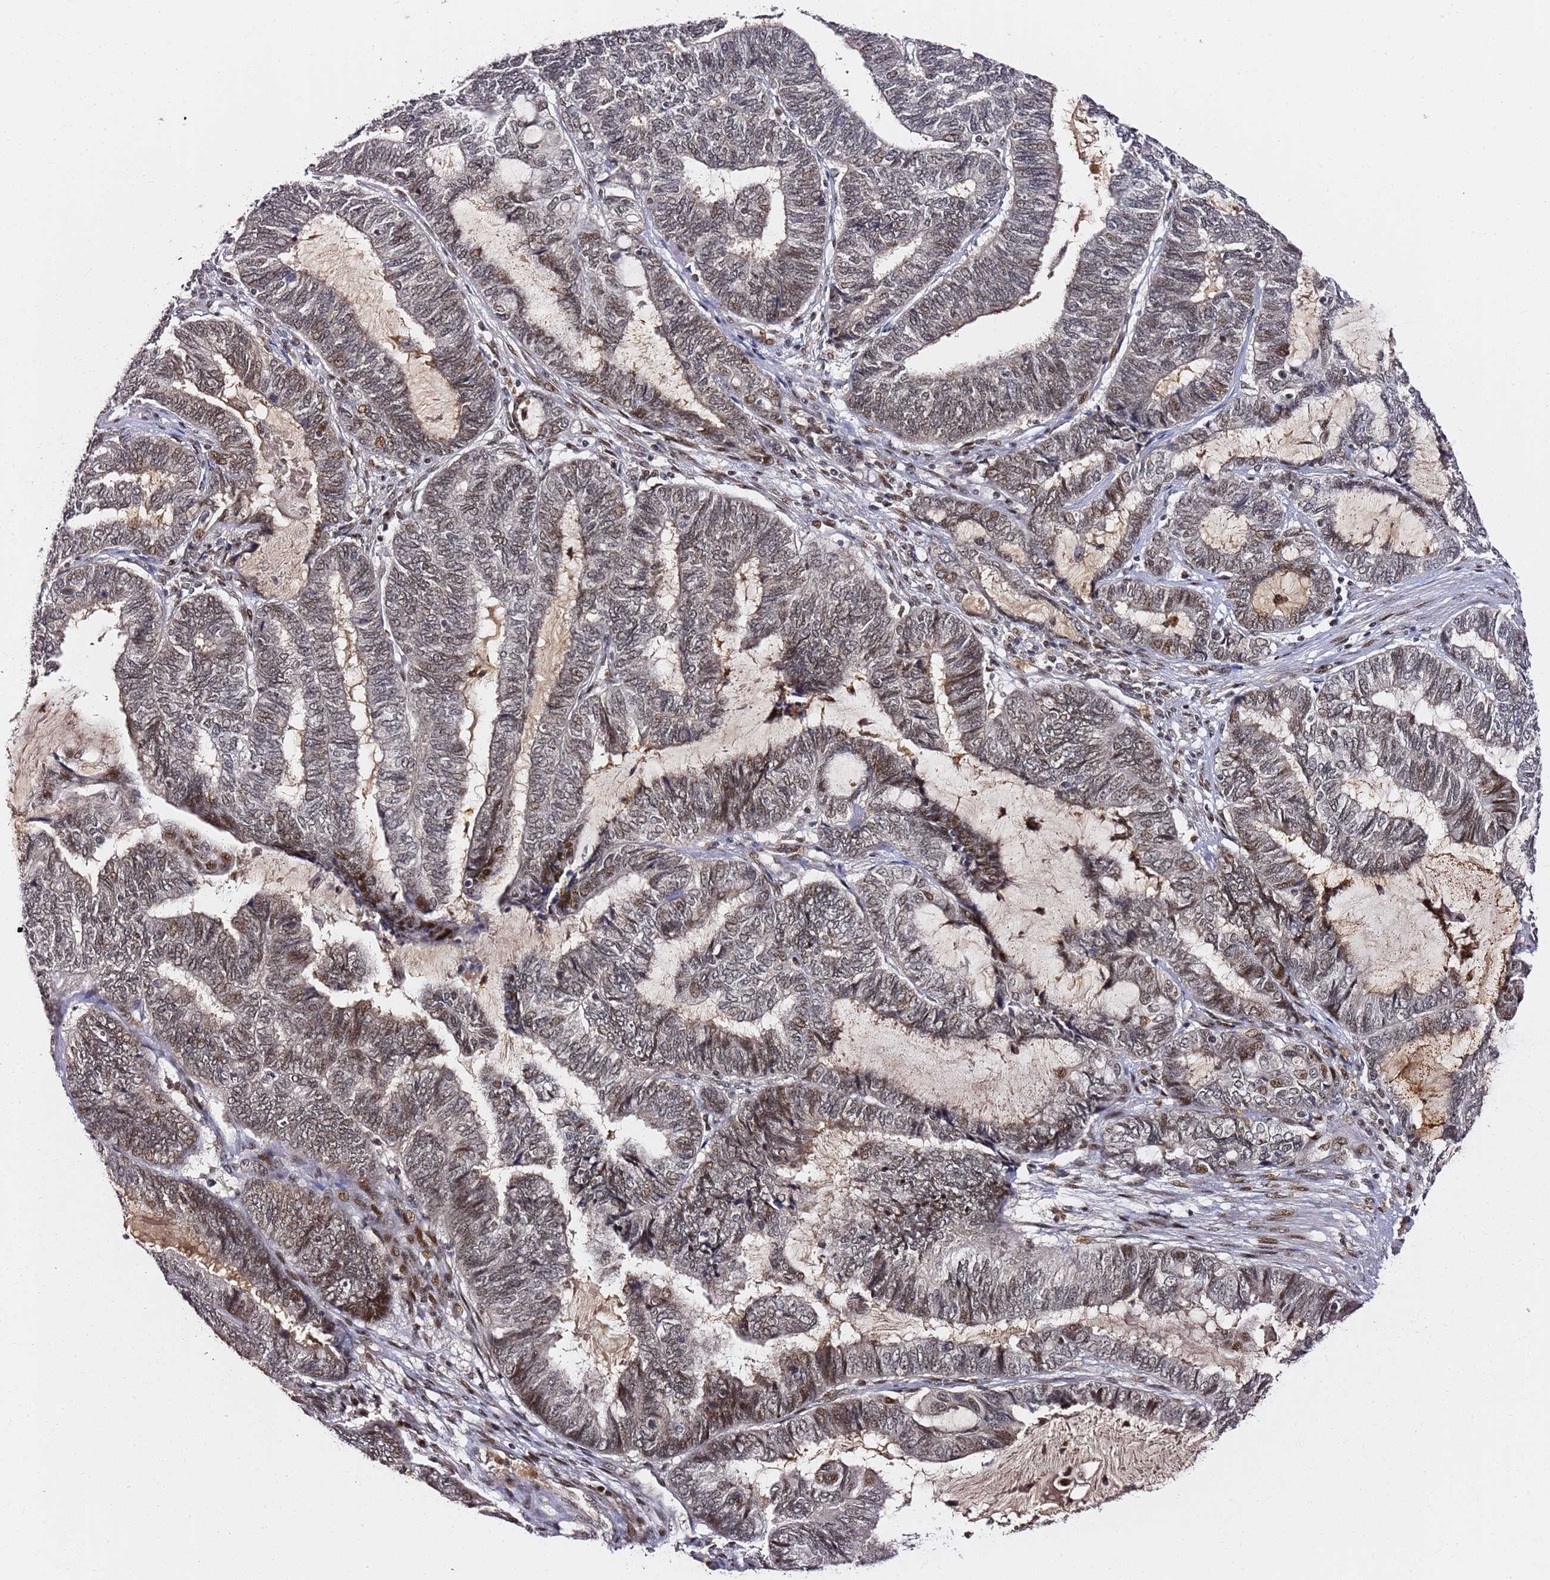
{"staining": {"intensity": "weak", "quantity": ">75%", "location": "nuclear"}, "tissue": "endometrial cancer", "cell_type": "Tumor cells", "image_type": "cancer", "snomed": [{"axis": "morphology", "description": "Adenocarcinoma, NOS"}, {"axis": "topography", "description": "Uterus"}, {"axis": "topography", "description": "Endometrium"}], "caption": "Endometrial cancer (adenocarcinoma) stained for a protein demonstrates weak nuclear positivity in tumor cells.", "gene": "FCF1", "patient": {"sex": "female", "age": 70}}